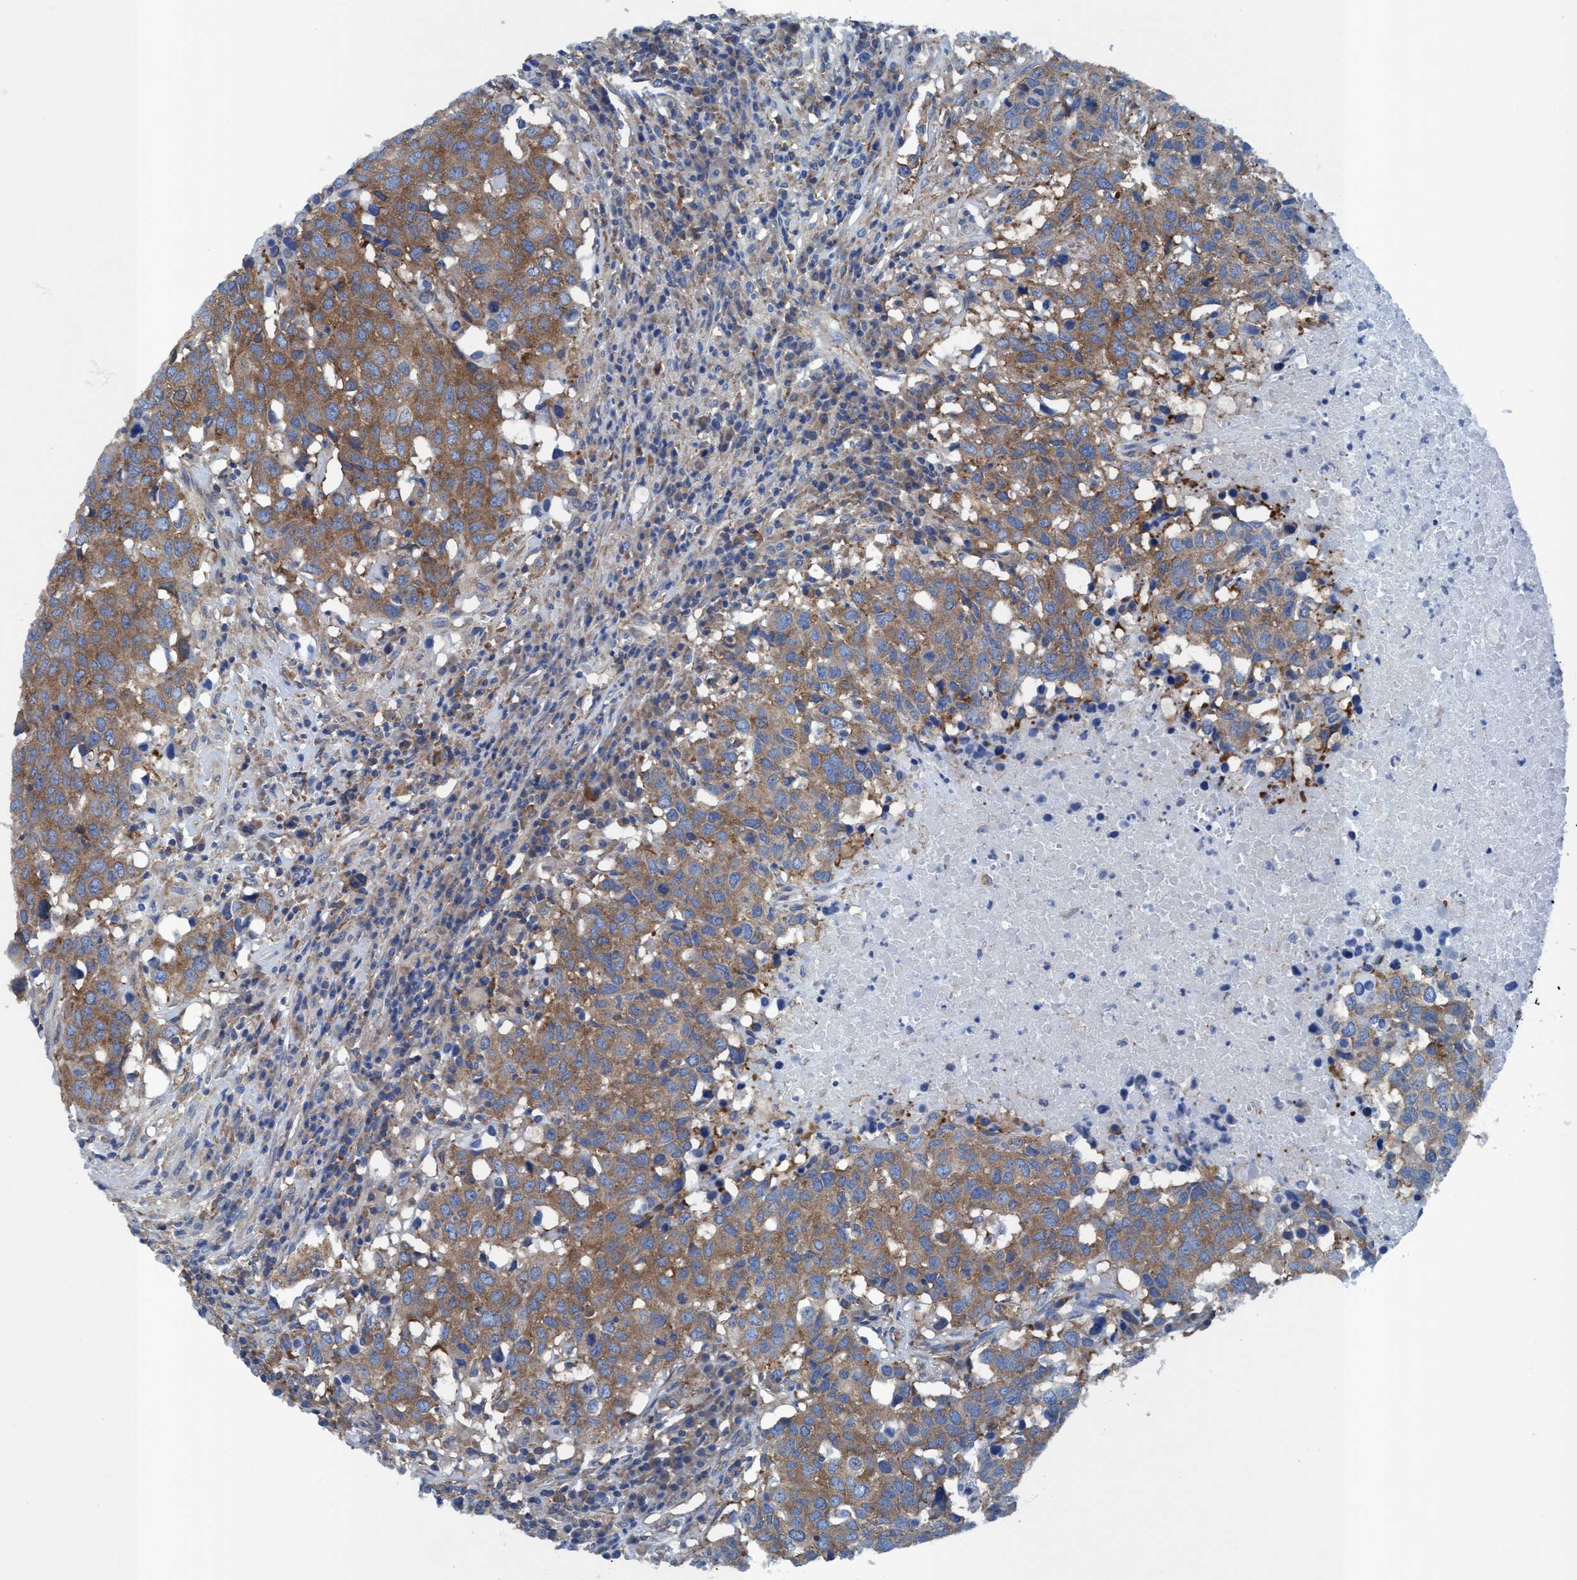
{"staining": {"intensity": "moderate", "quantity": ">75%", "location": "cytoplasmic/membranous"}, "tissue": "head and neck cancer", "cell_type": "Tumor cells", "image_type": "cancer", "snomed": [{"axis": "morphology", "description": "Squamous cell carcinoma, NOS"}, {"axis": "topography", "description": "Head-Neck"}], "caption": "Immunohistochemistry (IHC) of human squamous cell carcinoma (head and neck) reveals medium levels of moderate cytoplasmic/membranous staining in about >75% of tumor cells.", "gene": "NMT1", "patient": {"sex": "male", "age": 66}}